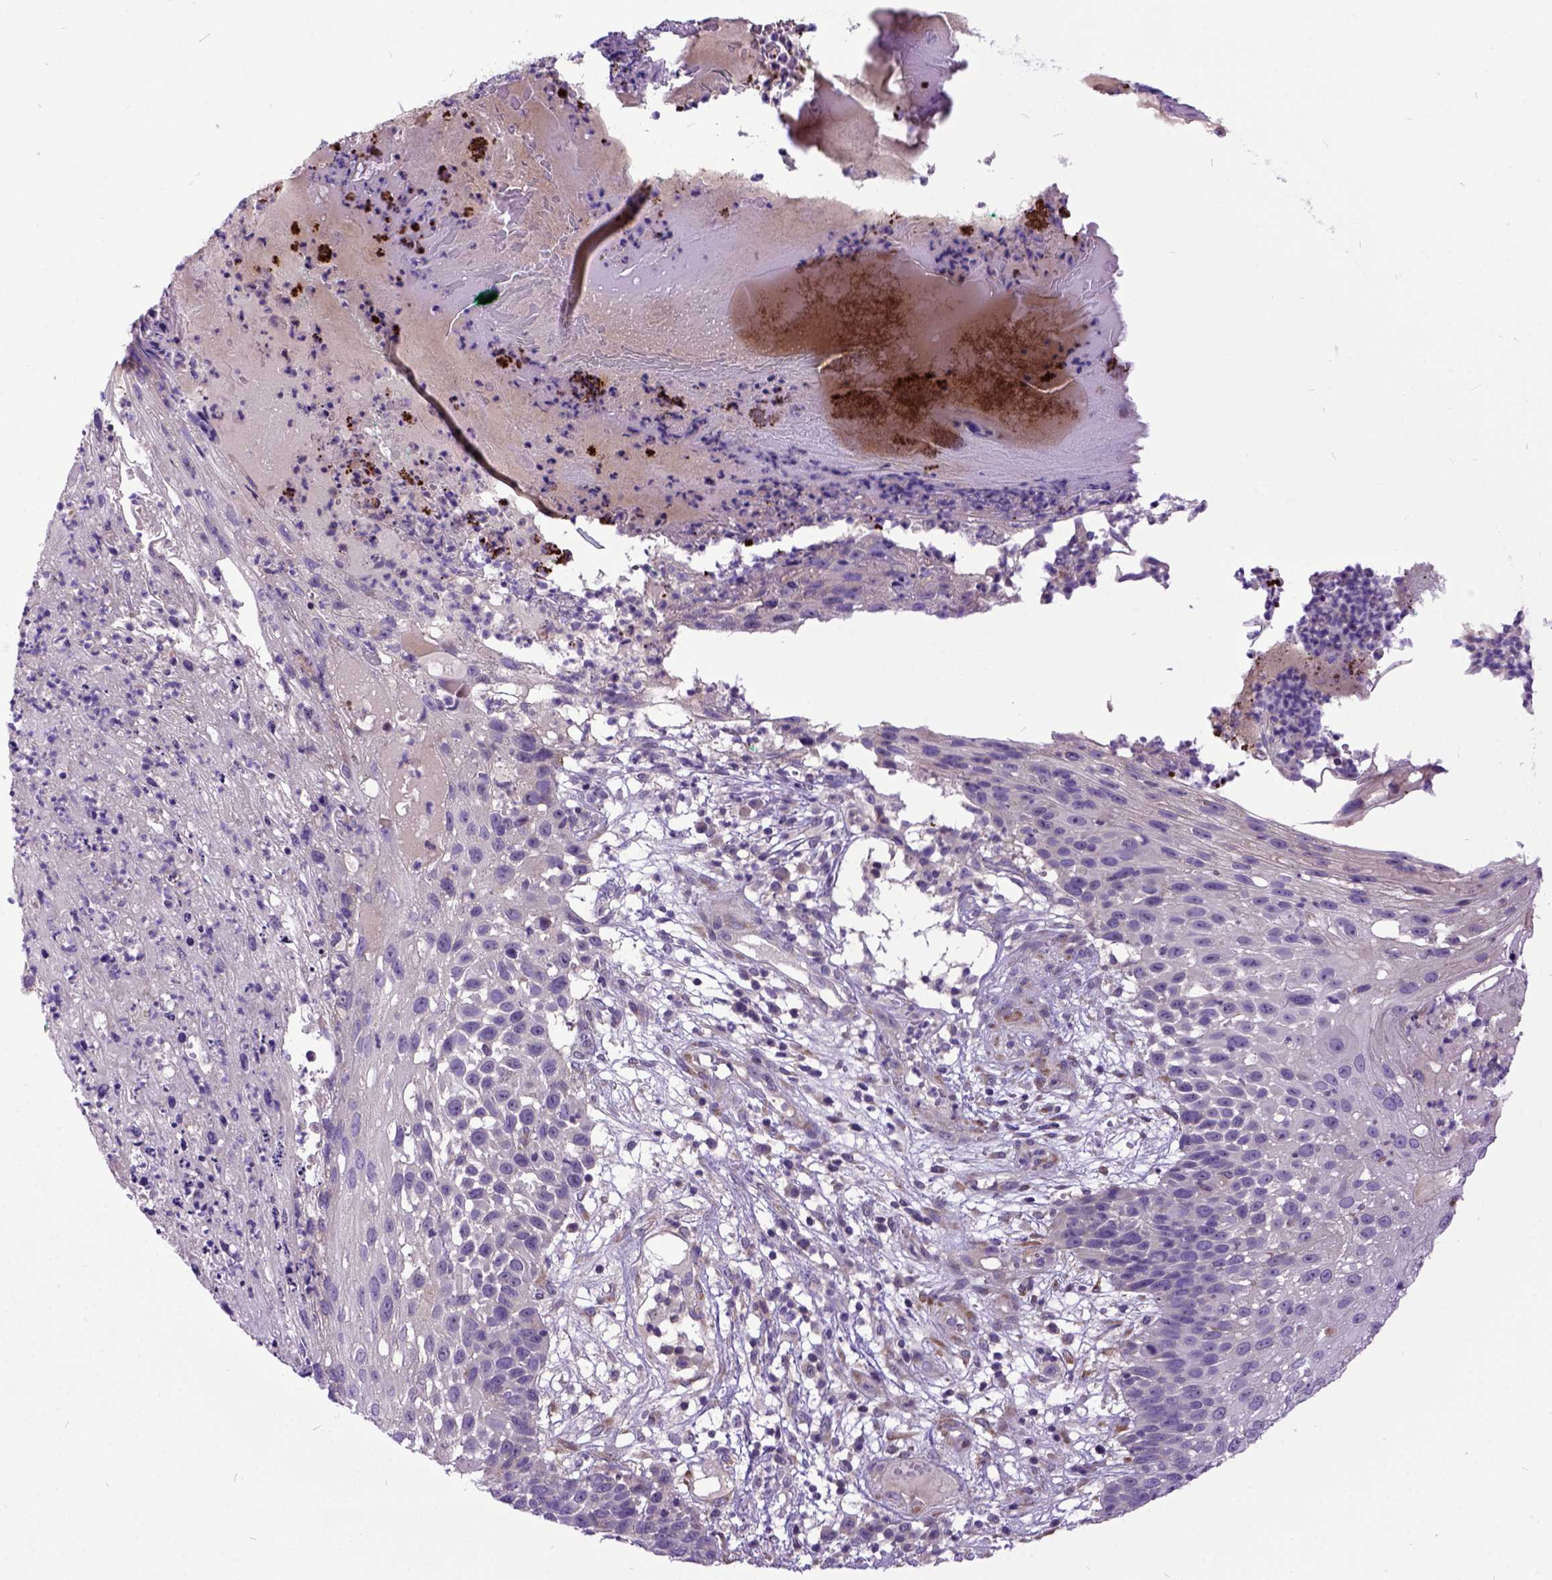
{"staining": {"intensity": "negative", "quantity": "none", "location": "none"}, "tissue": "skin cancer", "cell_type": "Tumor cells", "image_type": "cancer", "snomed": [{"axis": "morphology", "description": "Squamous cell carcinoma, NOS"}, {"axis": "topography", "description": "Skin"}], "caption": "The image reveals no significant staining in tumor cells of squamous cell carcinoma (skin).", "gene": "NEK5", "patient": {"sex": "male", "age": 92}}